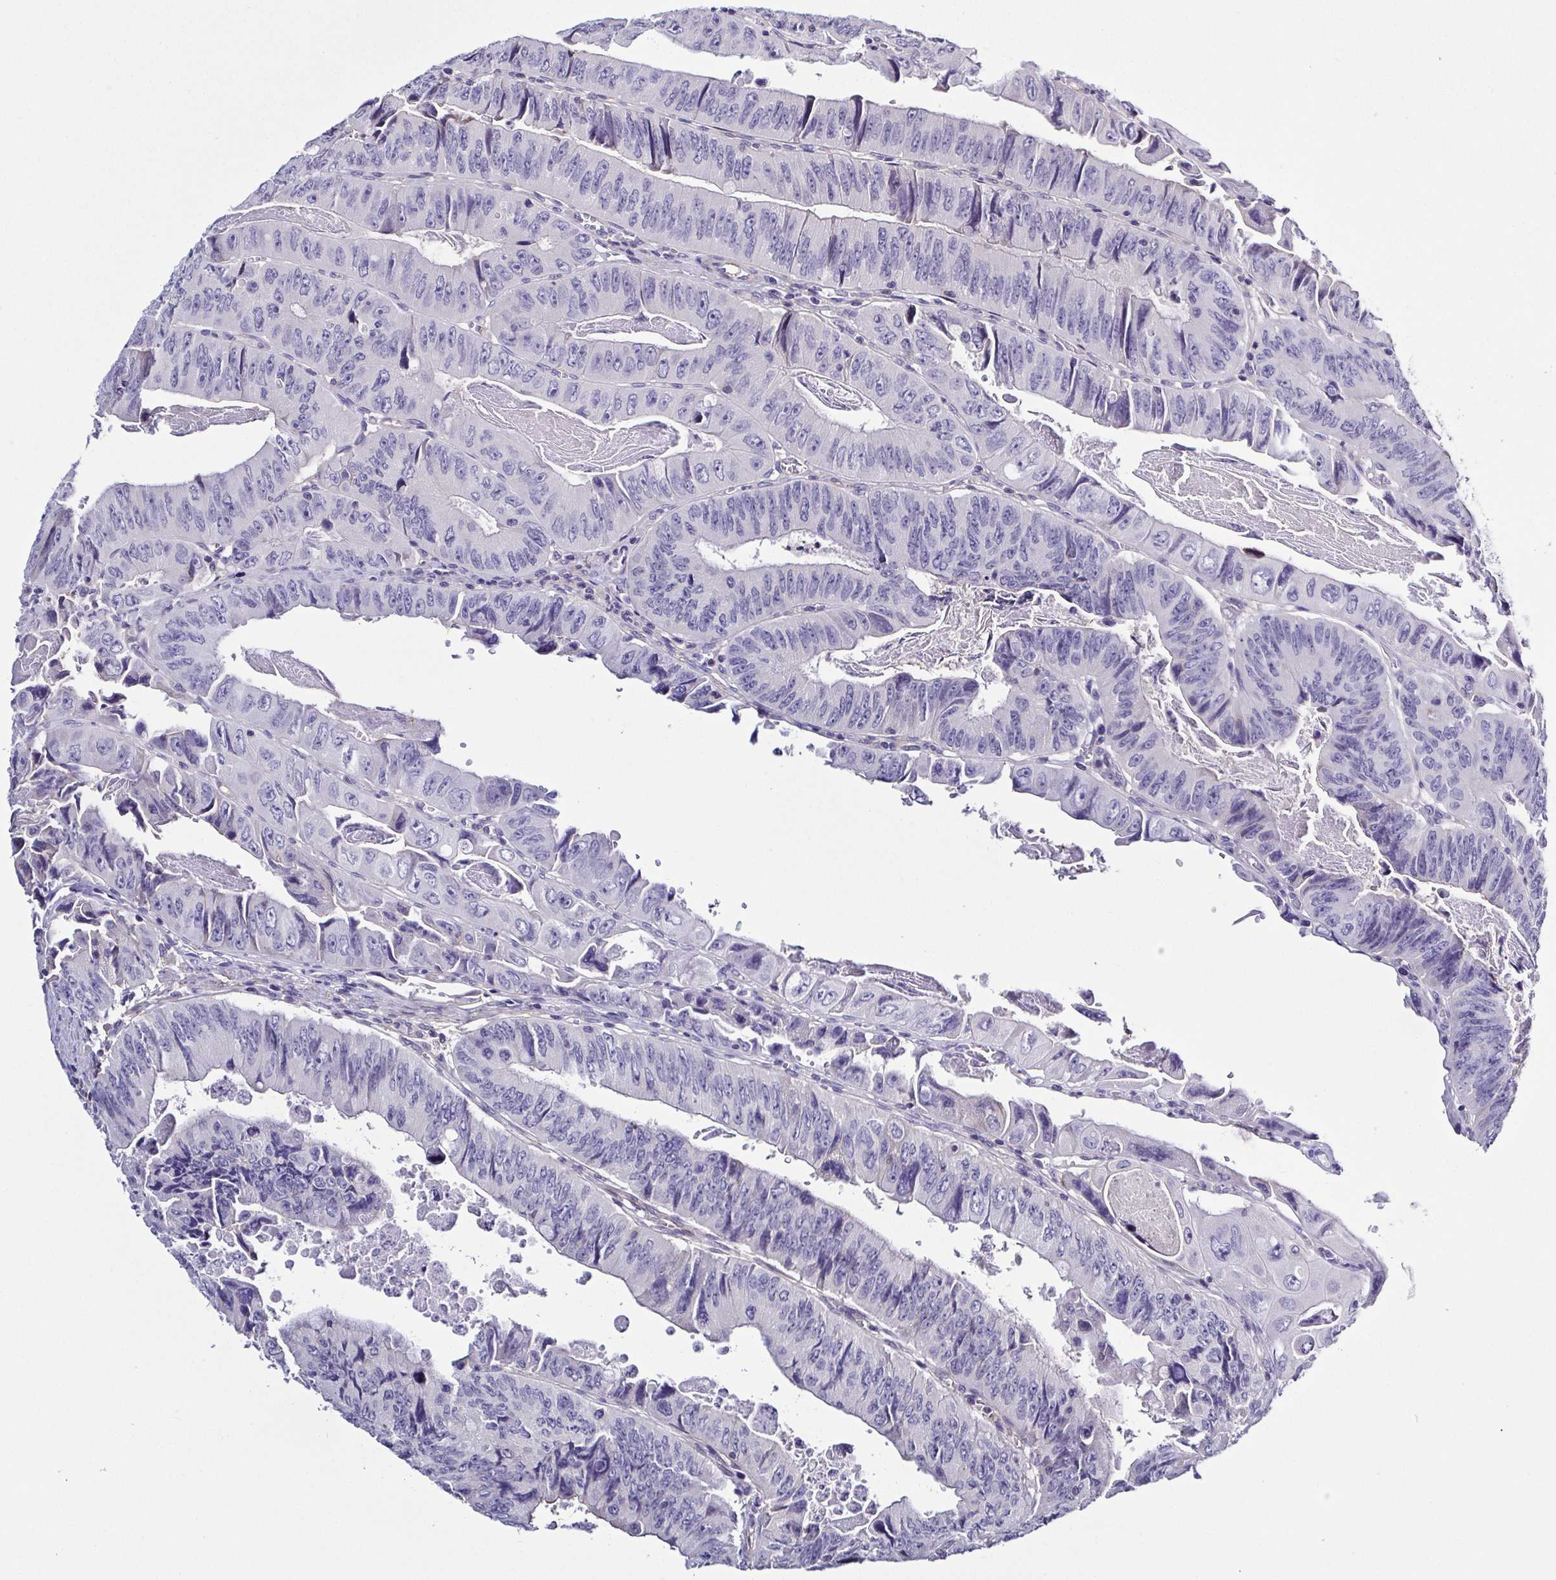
{"staining": {"intensity": "negative", "quantity": "none", "location": "none"}, "tissue": "colorectal cancer", "cell_type": "Tumor cells", "image_type": "cancer", "snomed": [{"axis": "morphology", "description": "Adenocarcinoma, NOS"}, {"axis": "topography", "description": "Colon"}], "caption": "A micrograph of colorectal cancer (adenocarcinoma) stained for a protein displays no brown staining in tumor cells.", "gene": "TNNT2", "patient": {"sex": "female", "age": 84}}